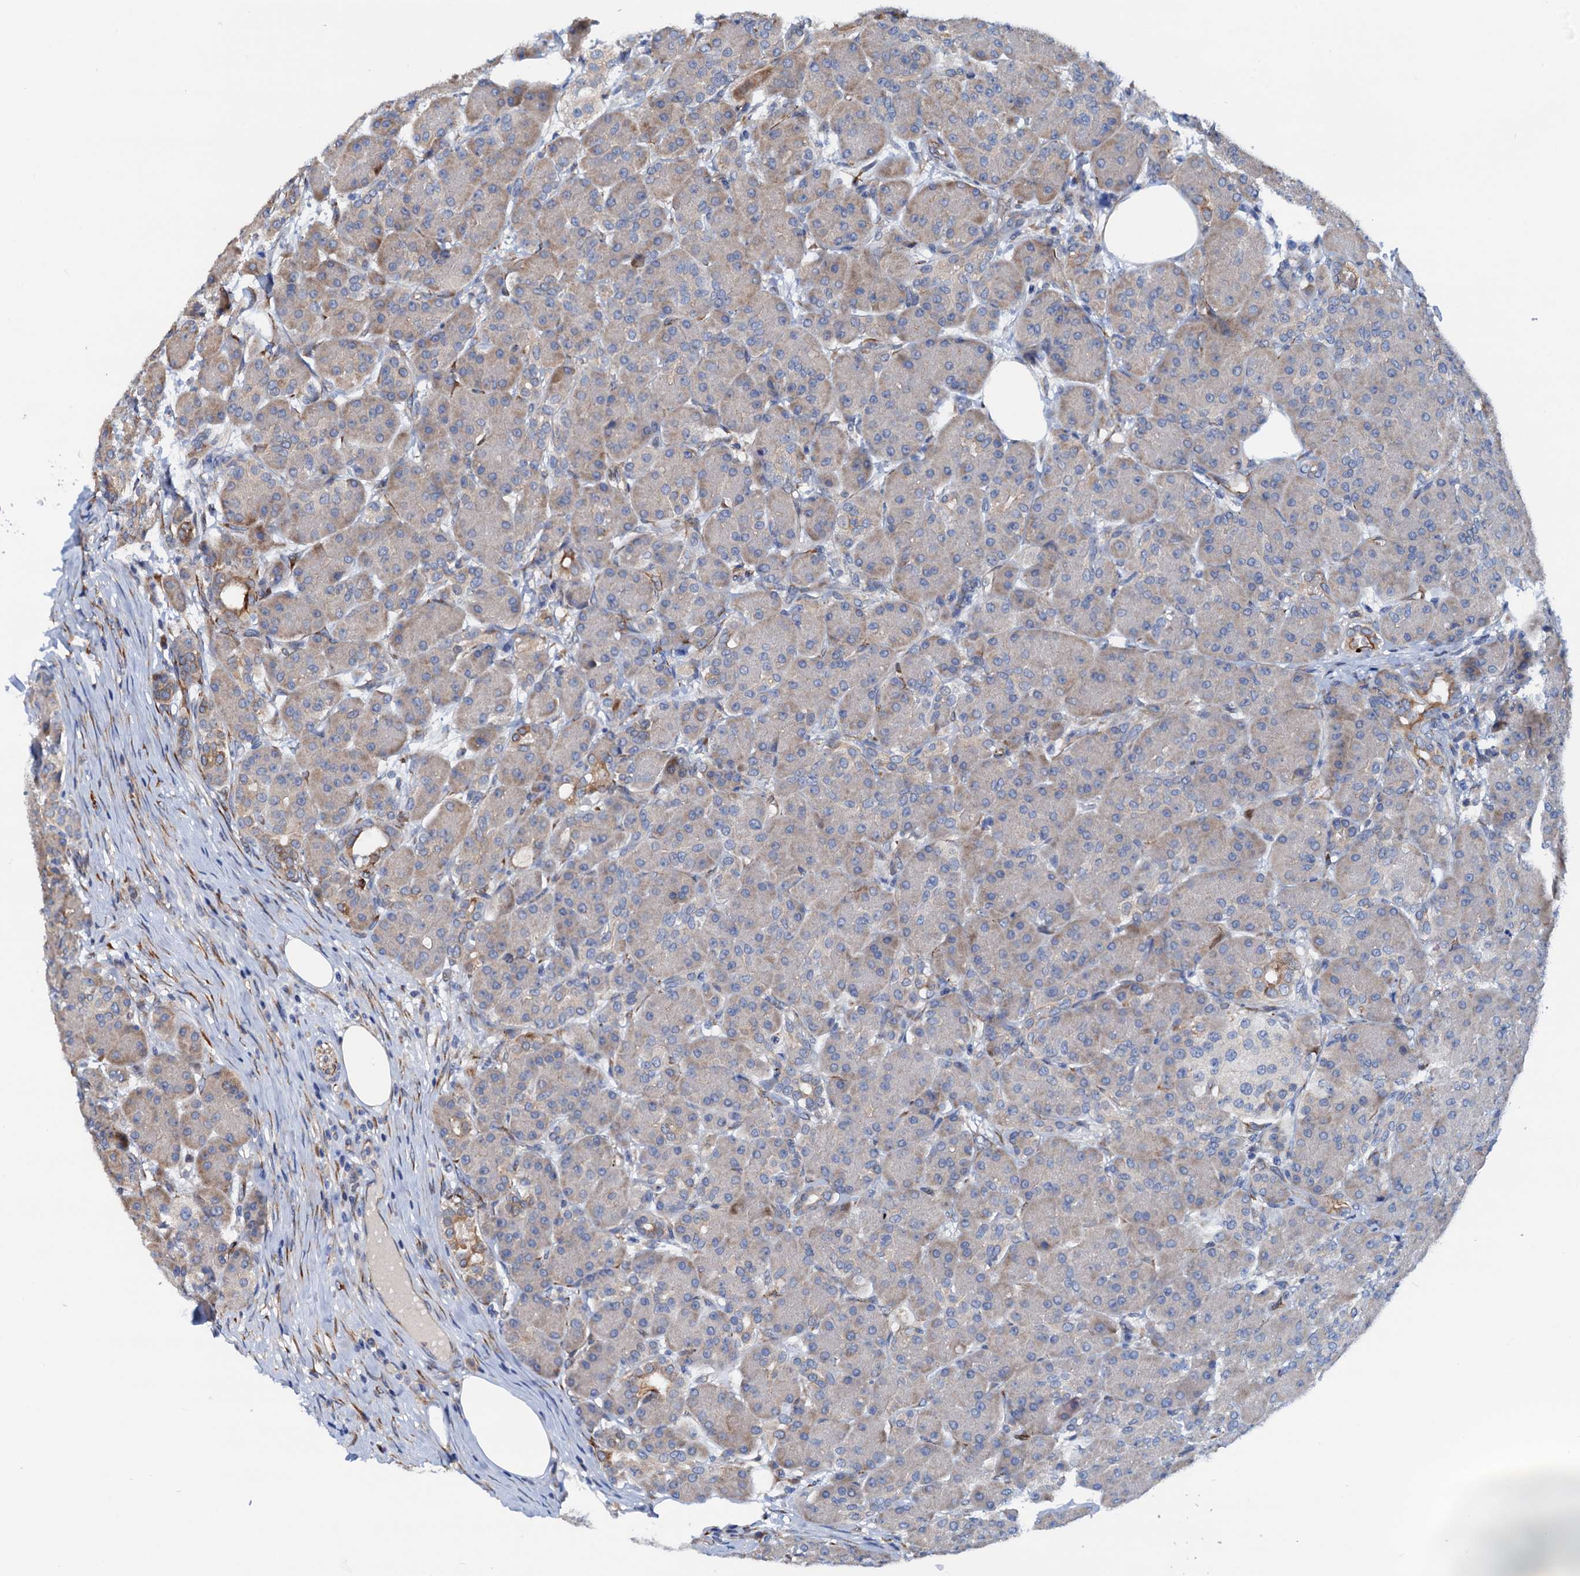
{"staining": {"intensity": "weak", "quantity": "25%-75%", "location": "cytoplasmic/membranous"}, "tissue": "pancreas", "cell_type": "Exocrine glandular cells", "image_type": "normal", "snomed": [{"axis": "morphology", "description": "Normal tissue, NOS"}, {"axis": "topography", "description": "Pancreas"}], "caption": "Pancreas stained with immunohistochemistry demonstrates weak cytoplasmic/membranous staining in about 25%-75% of exocrine glandular cells.", "gene": "RASSF9", "patient": {"sex": "male", "age": 63}}